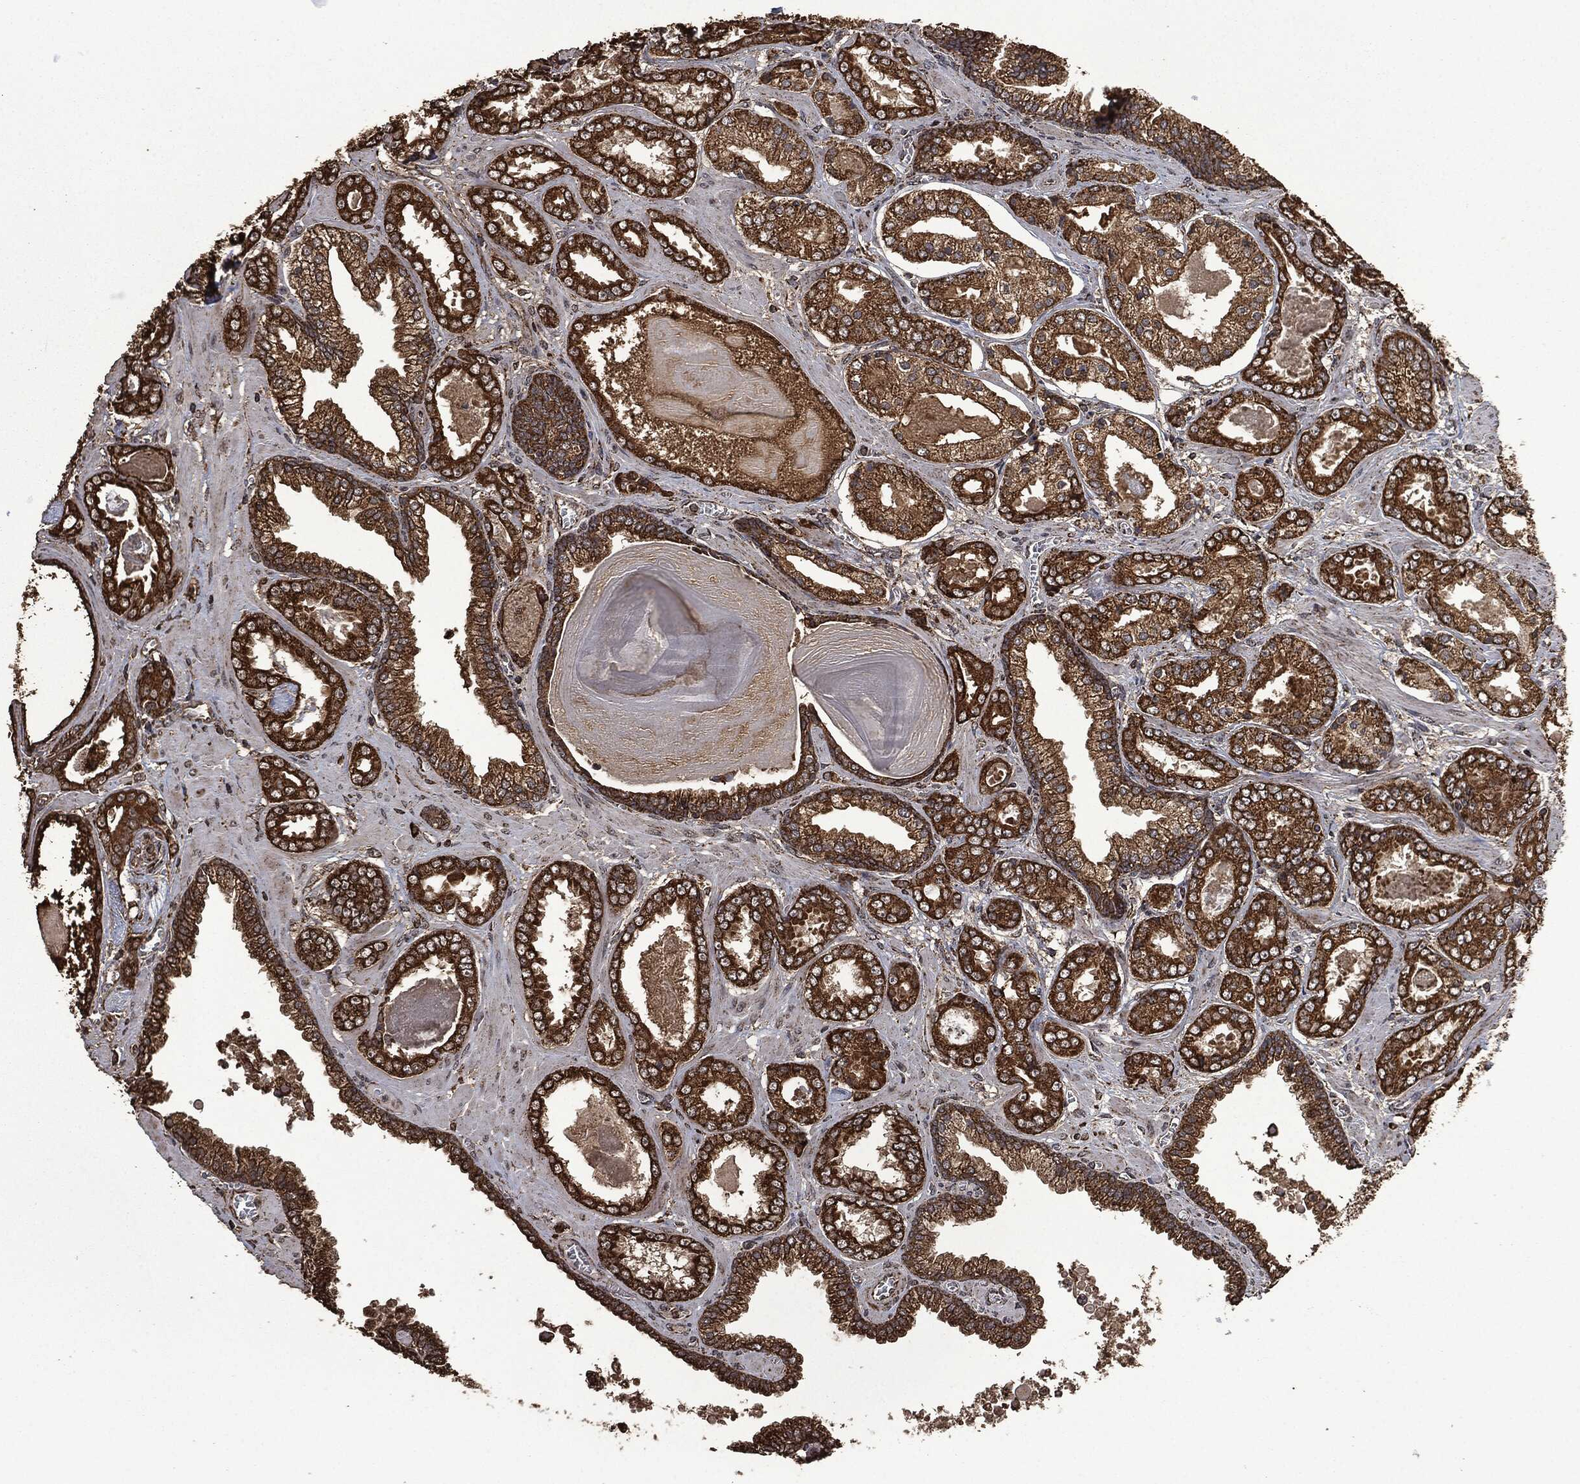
{"staining": {"intensity": "strong", "quantity": ">75%", "location": "cytoplasmic/membranous"}, "tissue": "prostate cancer", "cell_type": "Tumor cells", "image_type": "cancer", "snomed": [{"axis": "morphology", "description": "Adenocarcinoma, NOS"}, {"axis": "topography", "description": "Prostate"}], "caption": "Human prostate cancer (adenocarcinoma) stained with a protein marker shows strong staining in tumor cells.", "gene": "LIG3", "patient": {"sex": "male", "age": 56}}